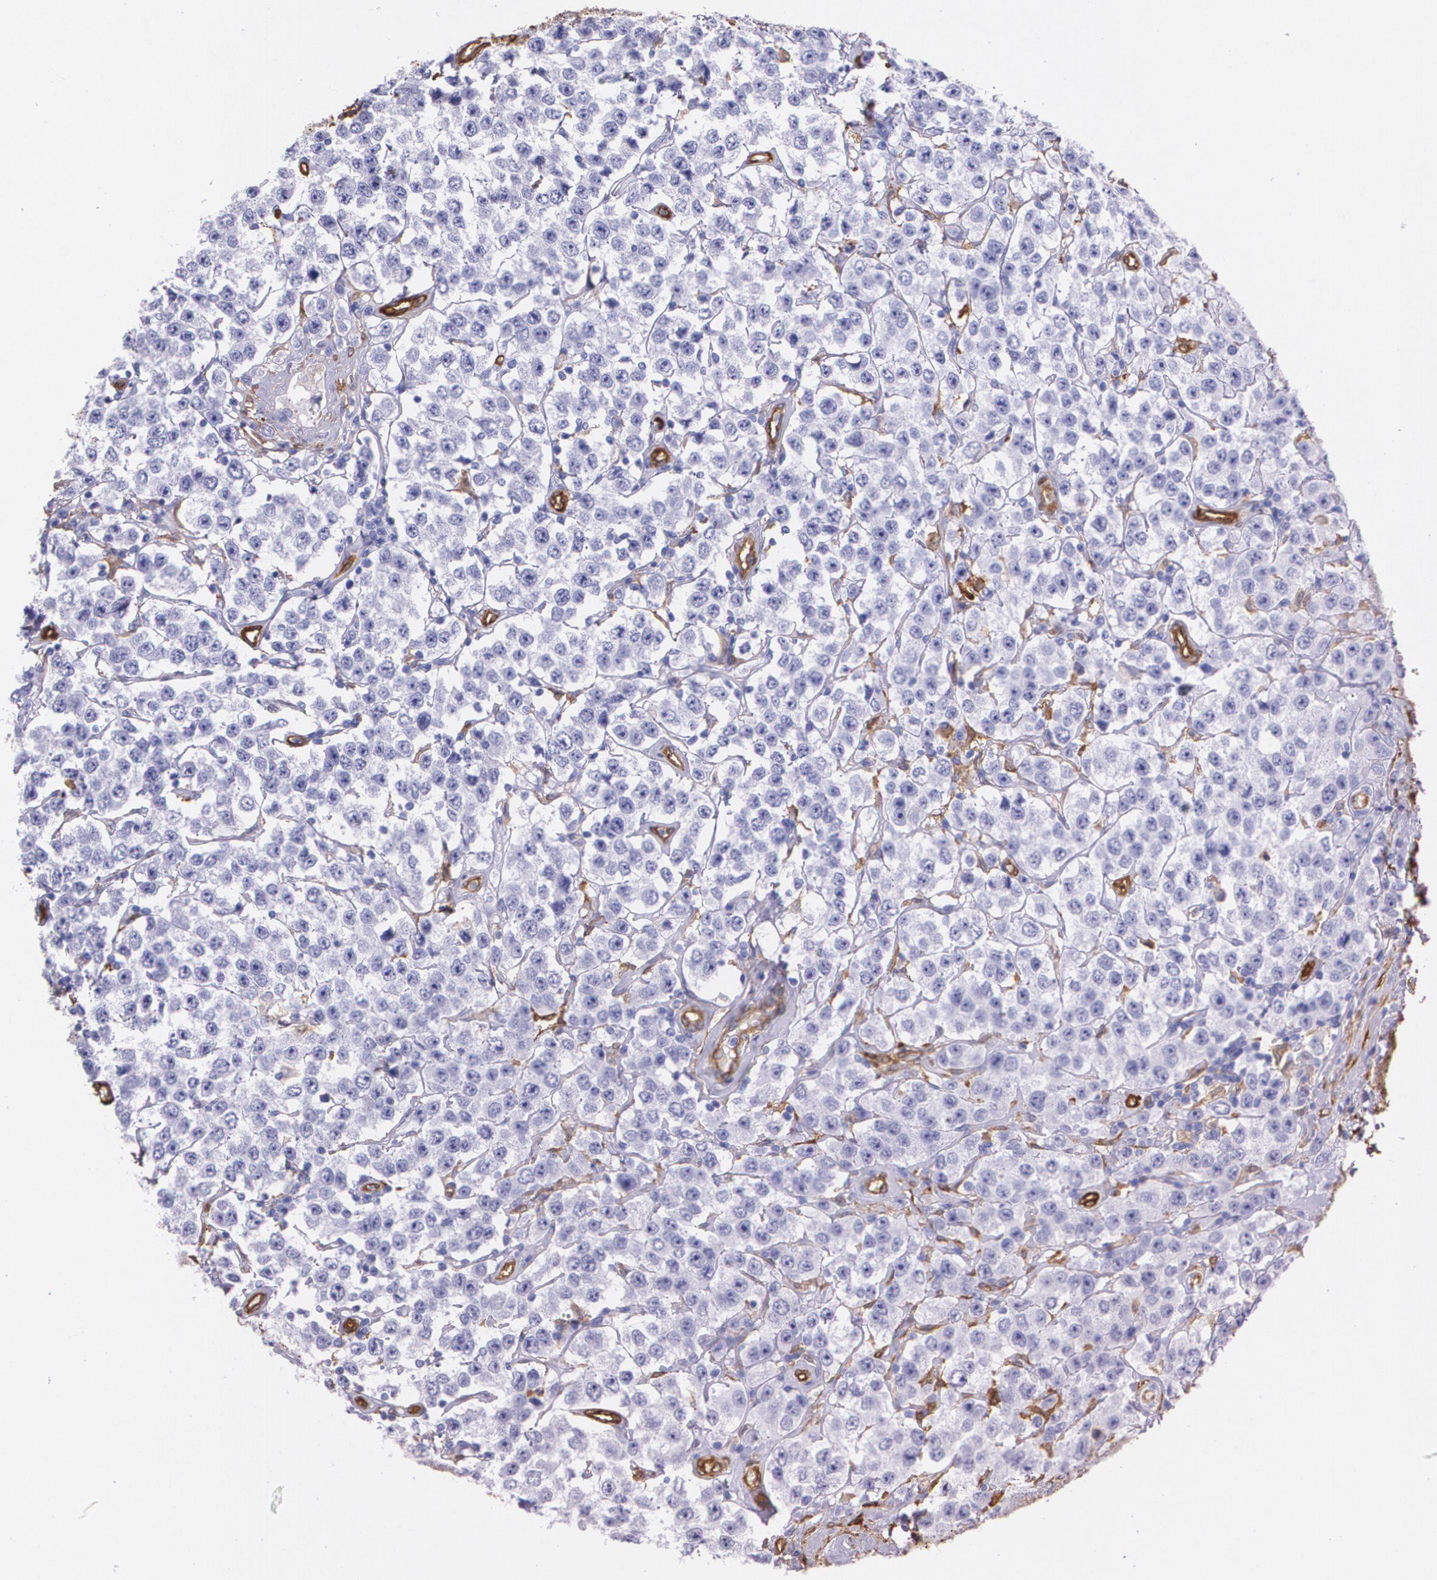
{"staining": {"intensity": "negative", "quantity": "none", "location": "none"}, "tissue": "testis cancer", "cell_type": "Tumor cells", "image_type": "cancer", "snomed": [{"axis": "morphology", "description": "Seminoma, NOS"}, {"axis": "topography", "description": "Testis"}], "caption": "This photomicrograph is of testis cancer (seminoma) stained with immunohistochemistry to label a protein in brown with the nuclei are counter-stained blue. There is no expression in tumor cells.", "gene": "MMP2", "patient": {"sex": "male", "age": 52}}